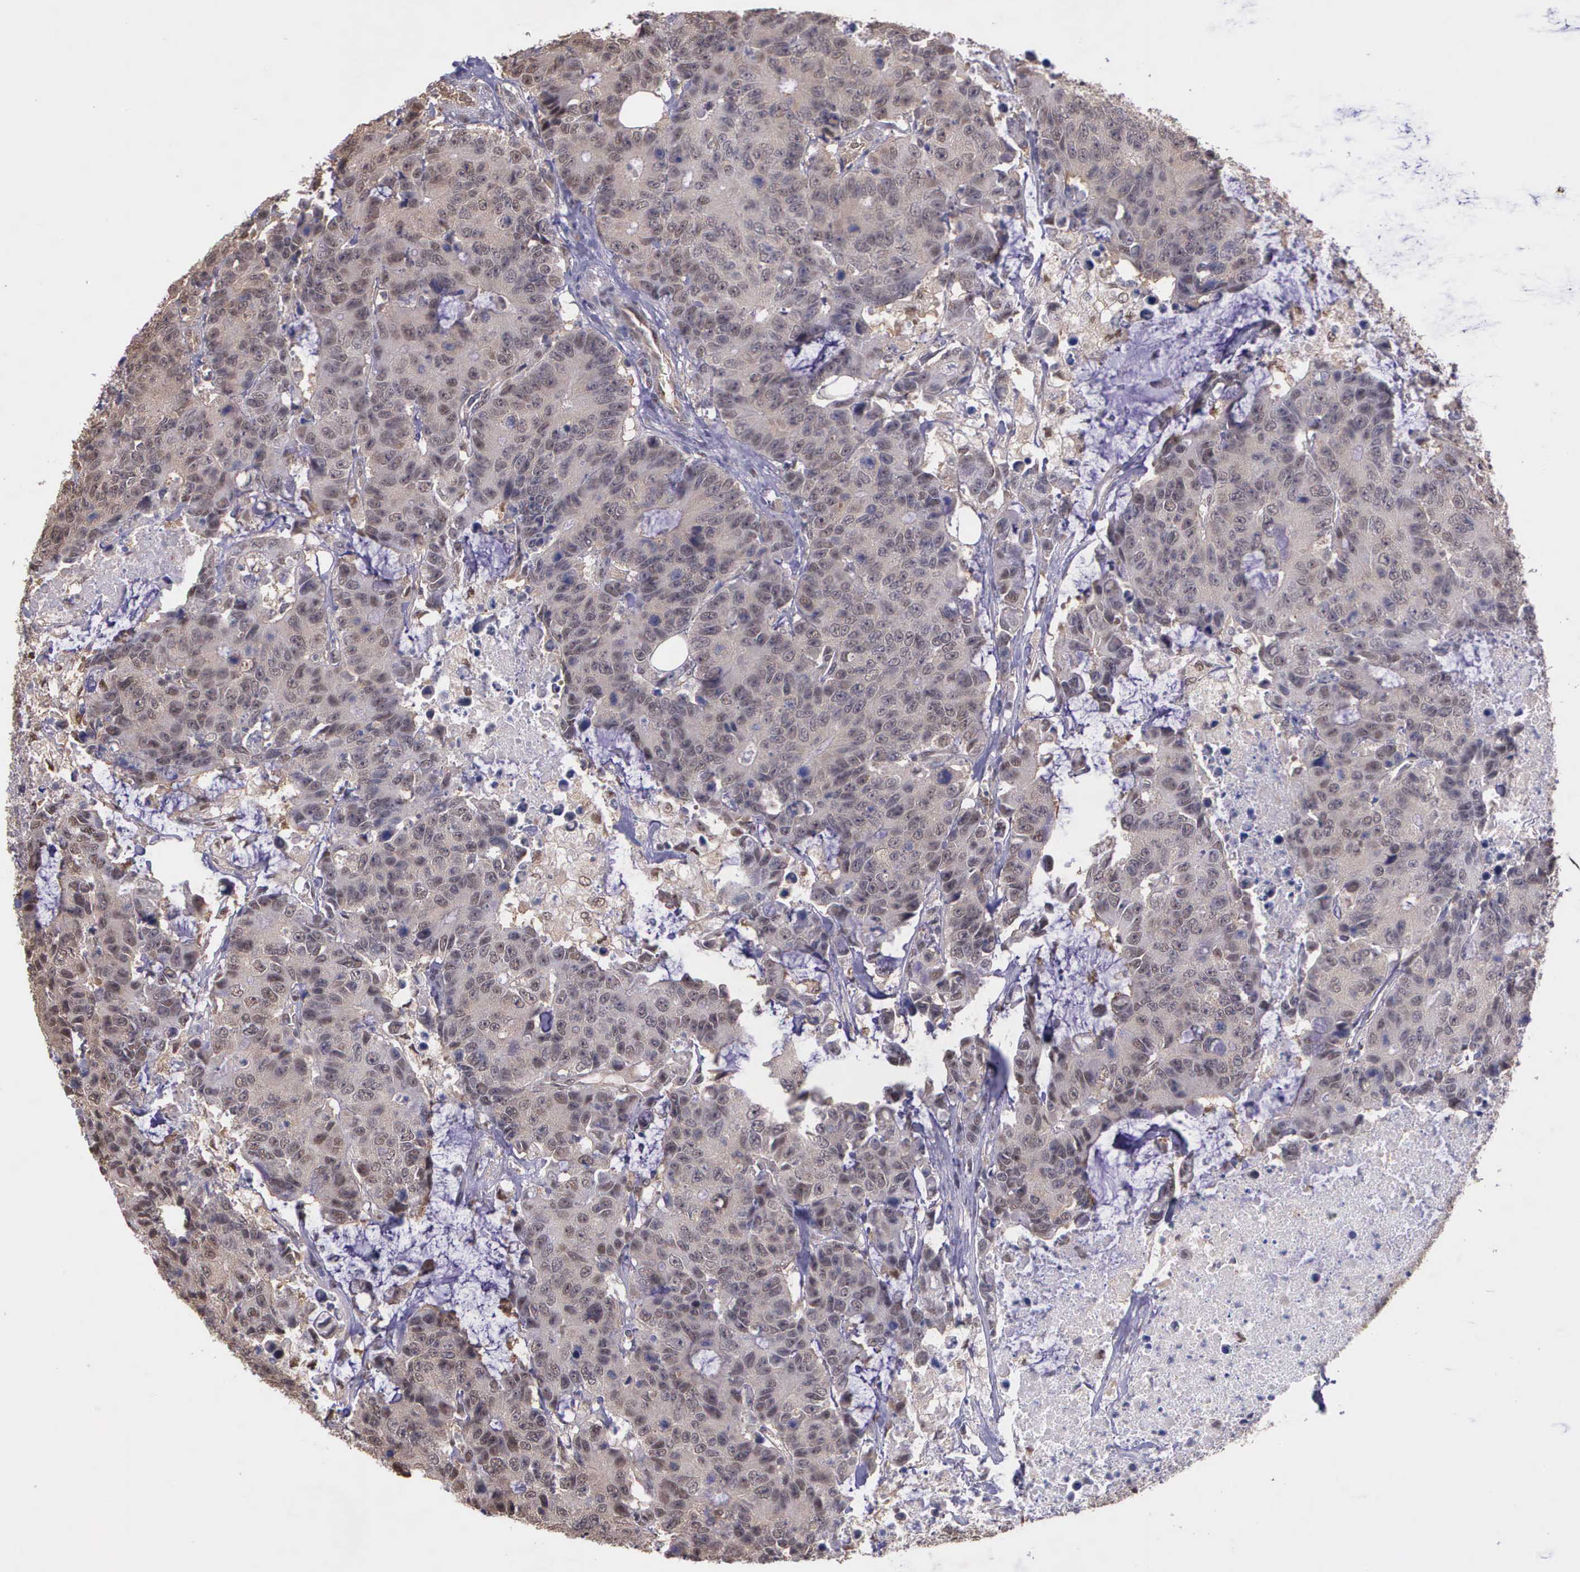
{"staining": {"intensity": "weak", "quantity": ">75%", "location": "cytoplasmic/membranous"}, "tissue": "colorectal cancer", "cell_type": "Tumor cells", "image_type": "cancer", "snomed": [{"axis": "morphology", "description": "Adenocarcinoma, NOS"}, {"axis": "topography", "description": "Colon"}], "caption": "Colorectal adenocarcinoma stained with a brown dye reveals weak cytoplasmic/membranous positive expression in approximately >75% of tumor cells.", "gene": "PSMC1", "patient": {"sex": "female", "age": 86}}